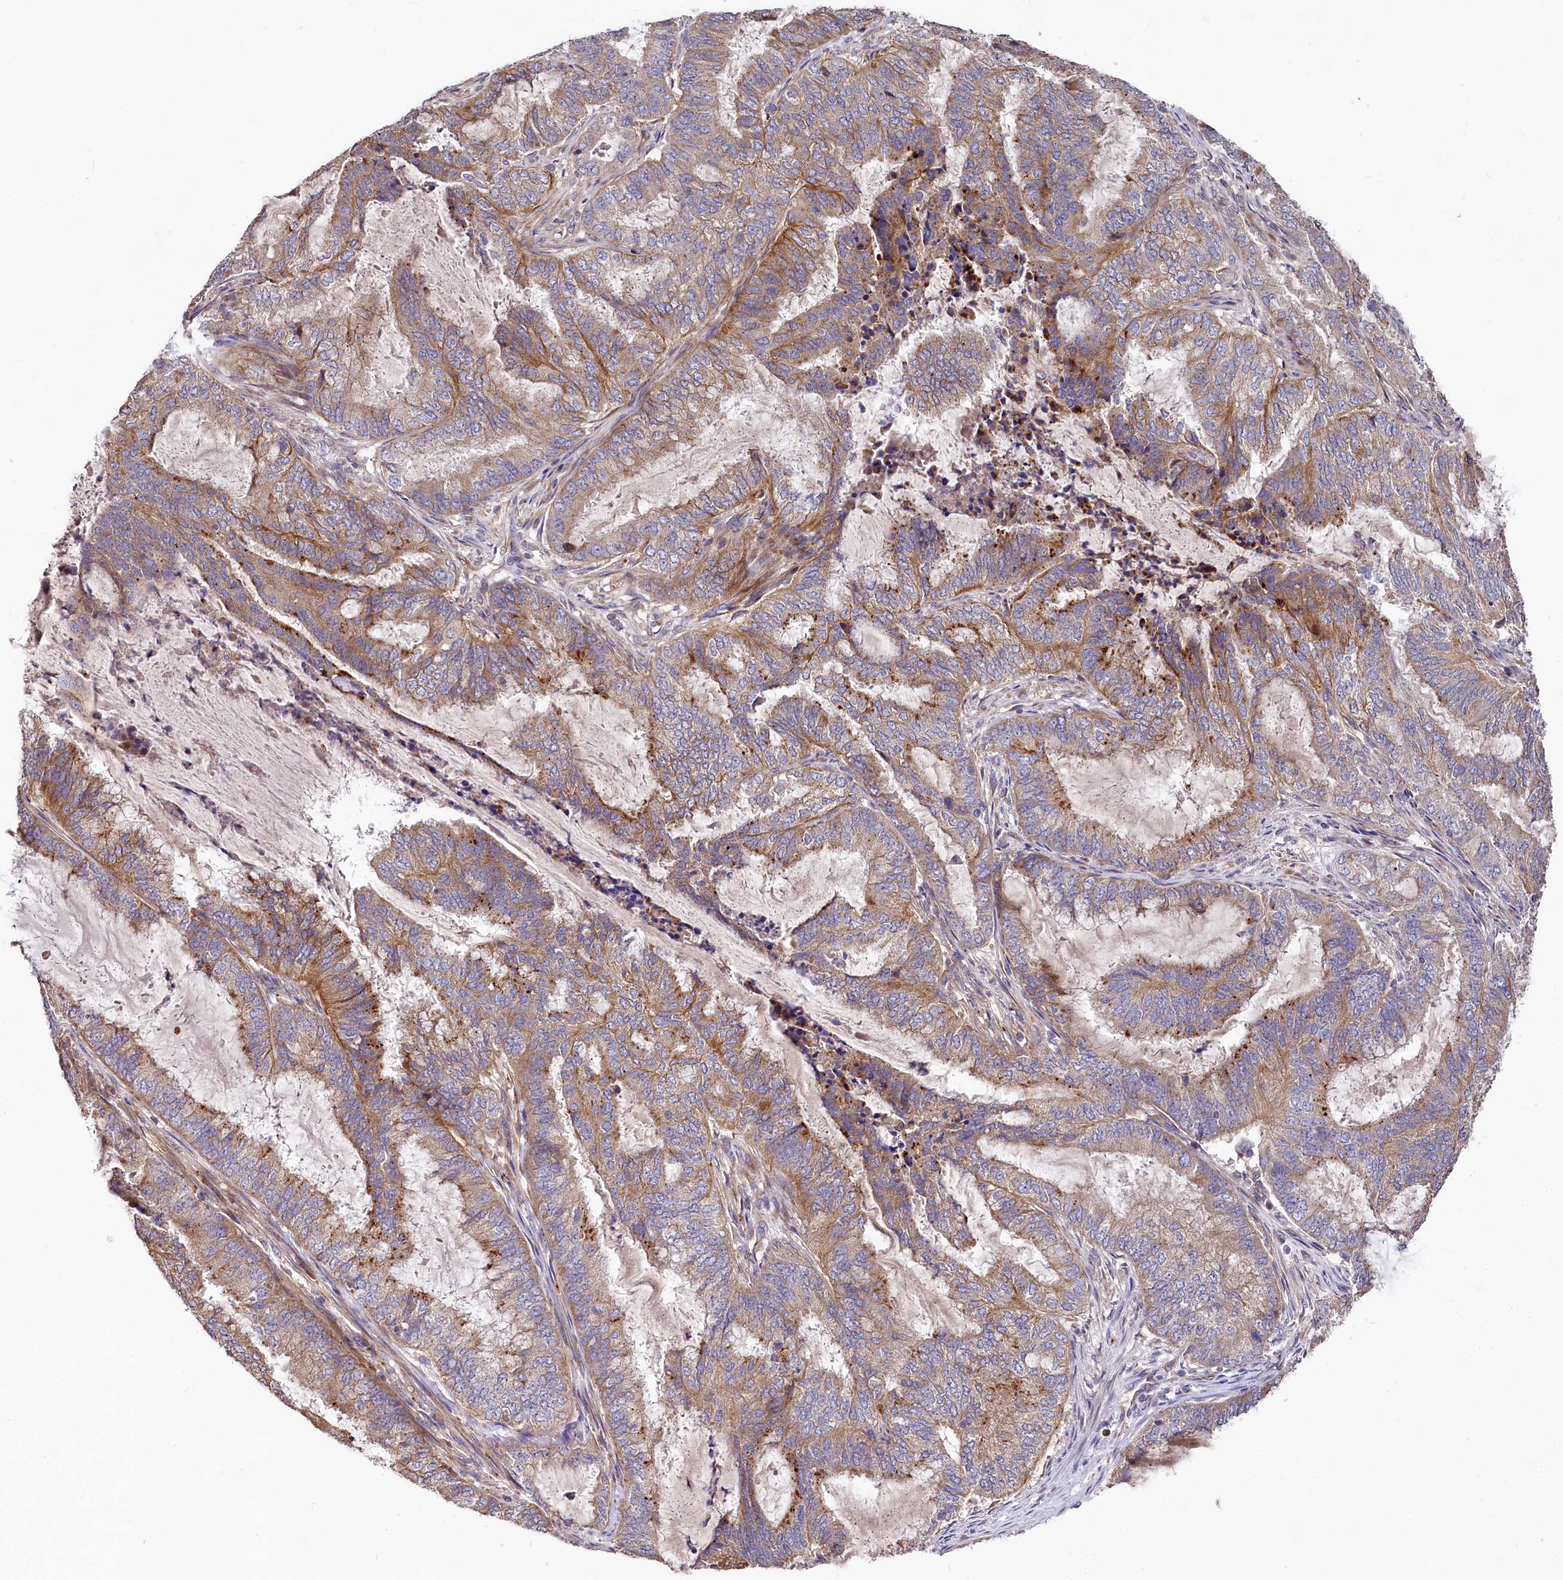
{"staining": {"intensity": "moderate", "quantity": ">75%", "location": "cytoplasmic/membranous"}, "tissue": "endometrial cancer", "cell_type": "Tumor cells", "image_type": "cancer", "snomed": [{"axis": "morphology", "description": "Adenocarcinoma, NOS"}, {"axis": "topography", "description": "Endometrium"}], "caption": "This is a photomicrograph of IHC staining of endometrial cancer (adenocarcinoma), which shows moderate expression in the cytoplasmic/membranous of tumor cells.", "gene": "SPRYD3", "patient": {"sex": "female", "age": 51}}